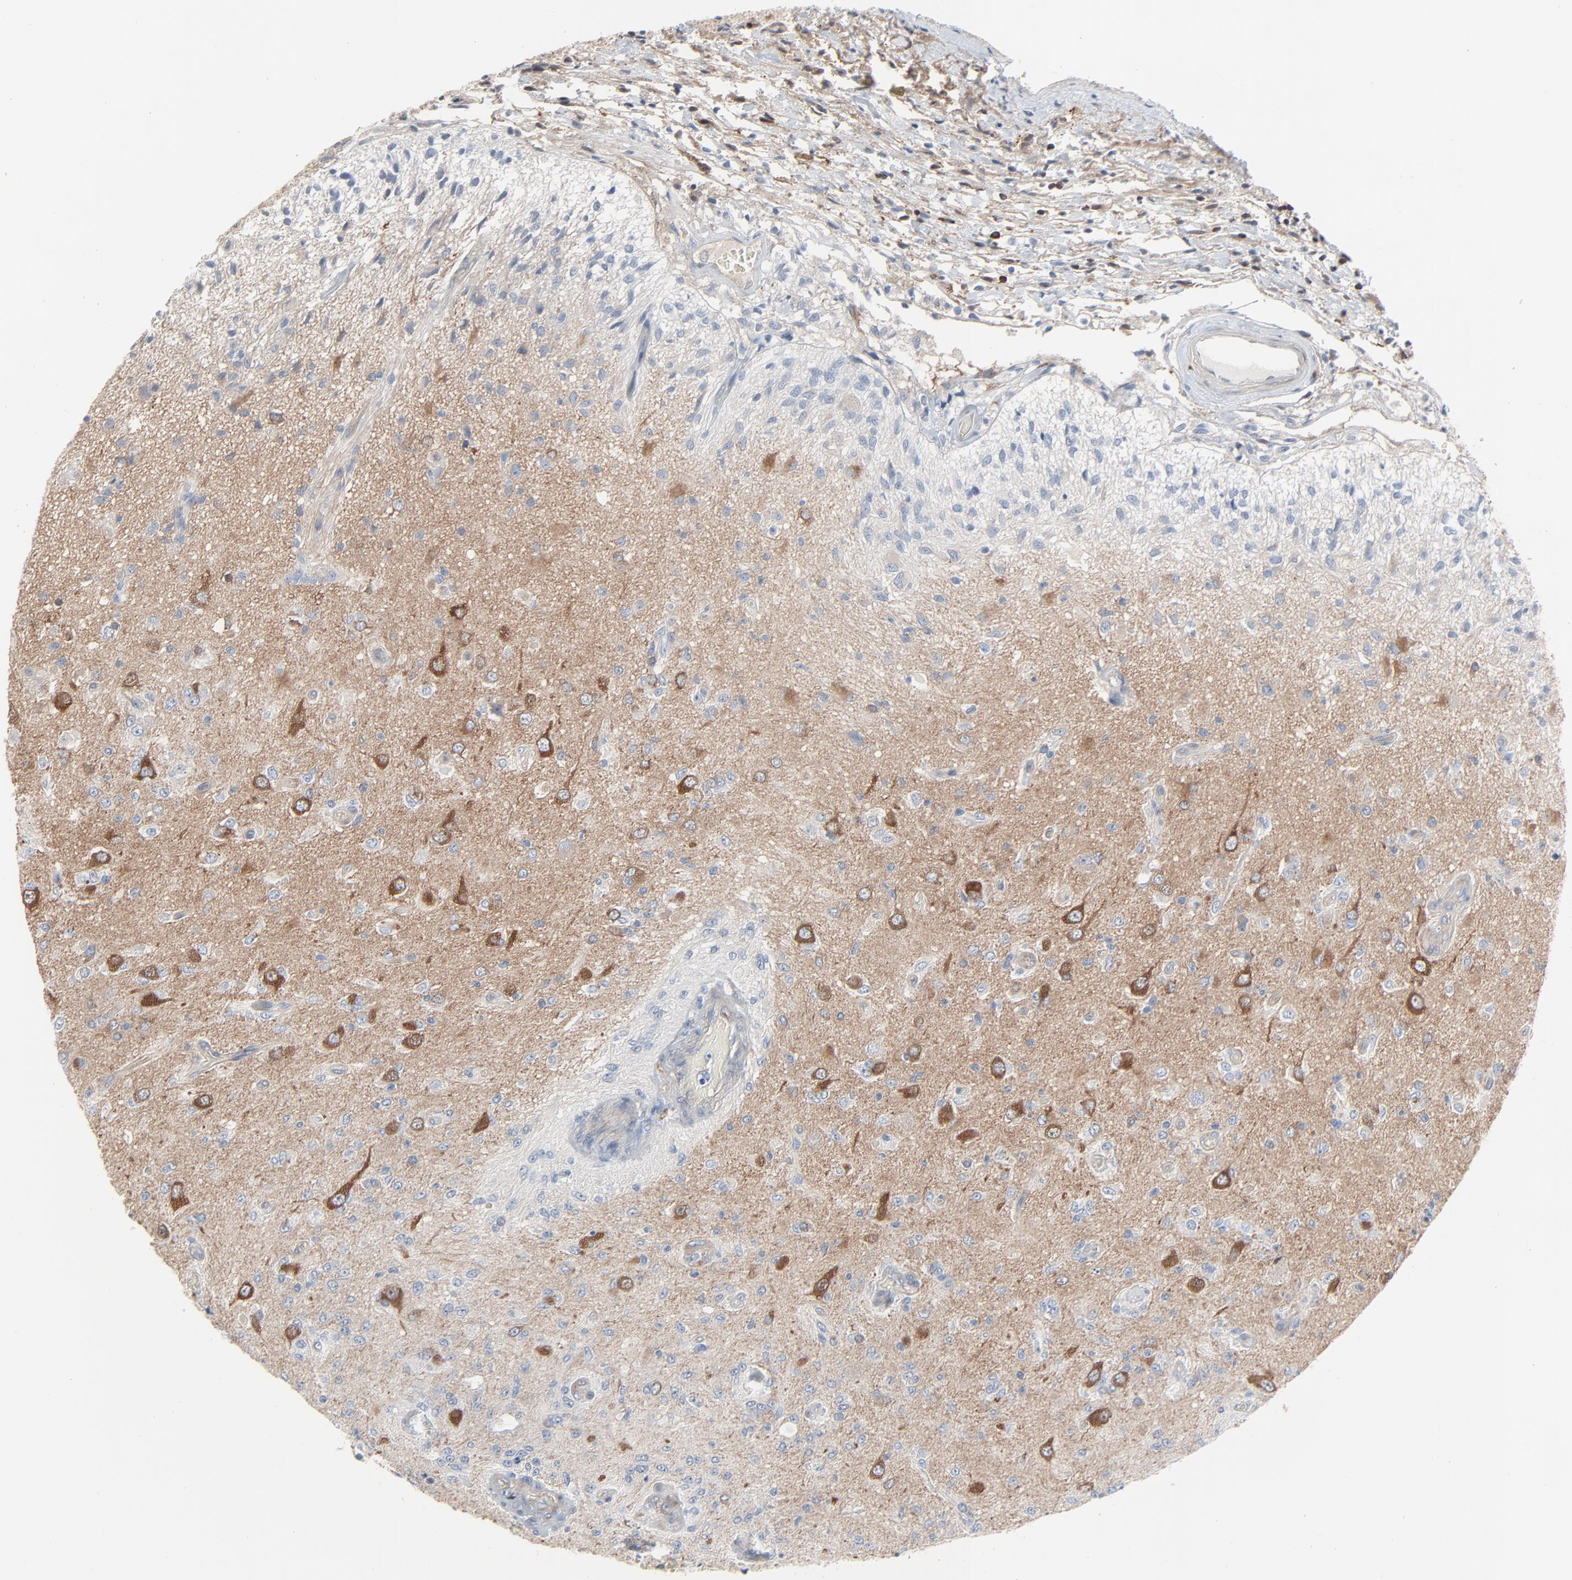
{"staining": {"intensity": "strong", "quantity": "<25%", "location": "cytoplasmic/membranous"}, "tissue": "glioma", "cell_type": "Tumor cells", "image_type": "cancer", "snomed": [{"axis": "morphology", "description": "Normal tissue, NOS"}, {"axis": "morphology", "description": "Glioma, malignant, High grade"}, {"axis": "topography", "description": "Cerebral cortex"}], "caption": "IHC photomicrograph of neoplastic tissue: glioma stained using immunohistochemistry exhibits medium levels of strong protein expression localized specifically in the cytoplasmic/membranous of tumor cells, appearing as a cytoplasmic/membranous brown color.", "gene": "OPTN", "patient": {"sex": "male", "age": 77}}